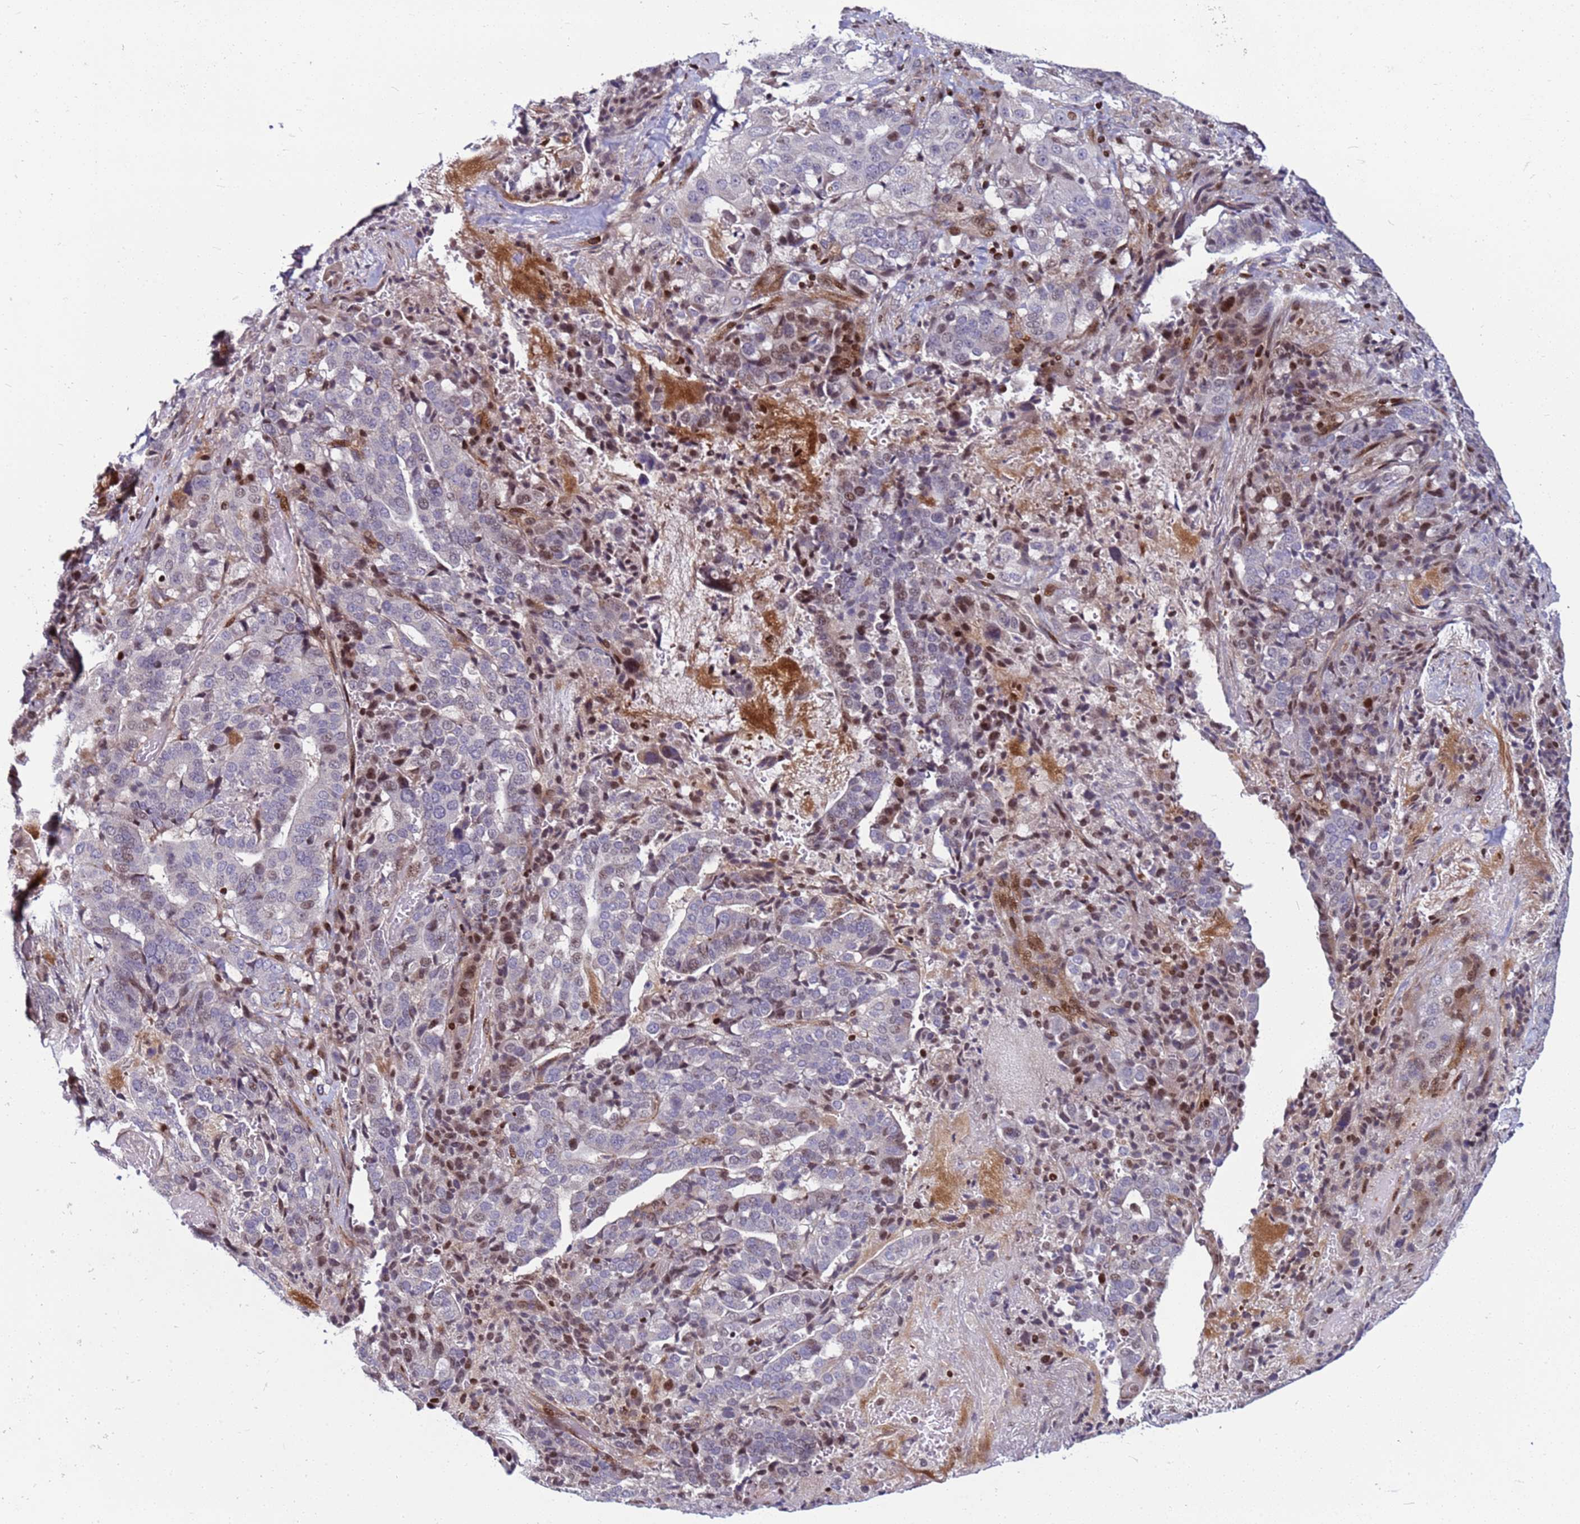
{"staining": {"intensity": "weak", "quantity": "<25%", "location": "nuclear"}, "tissue": "stomach cancer", "cell_type": "Tumor cells", "image_type": "cancer", "snomed": [{"axis": "morphology", "description": "Adenocarcinoma, NOS"}, {"axis": "topography", "description": "Stomach"}], "caption": "The IHC image has no significant positivity in tumor cells of stomach cancer (adenocarcinoma) tissue.", "gene": "WBP11", "patient": {"sex": "male", "age": 48}}